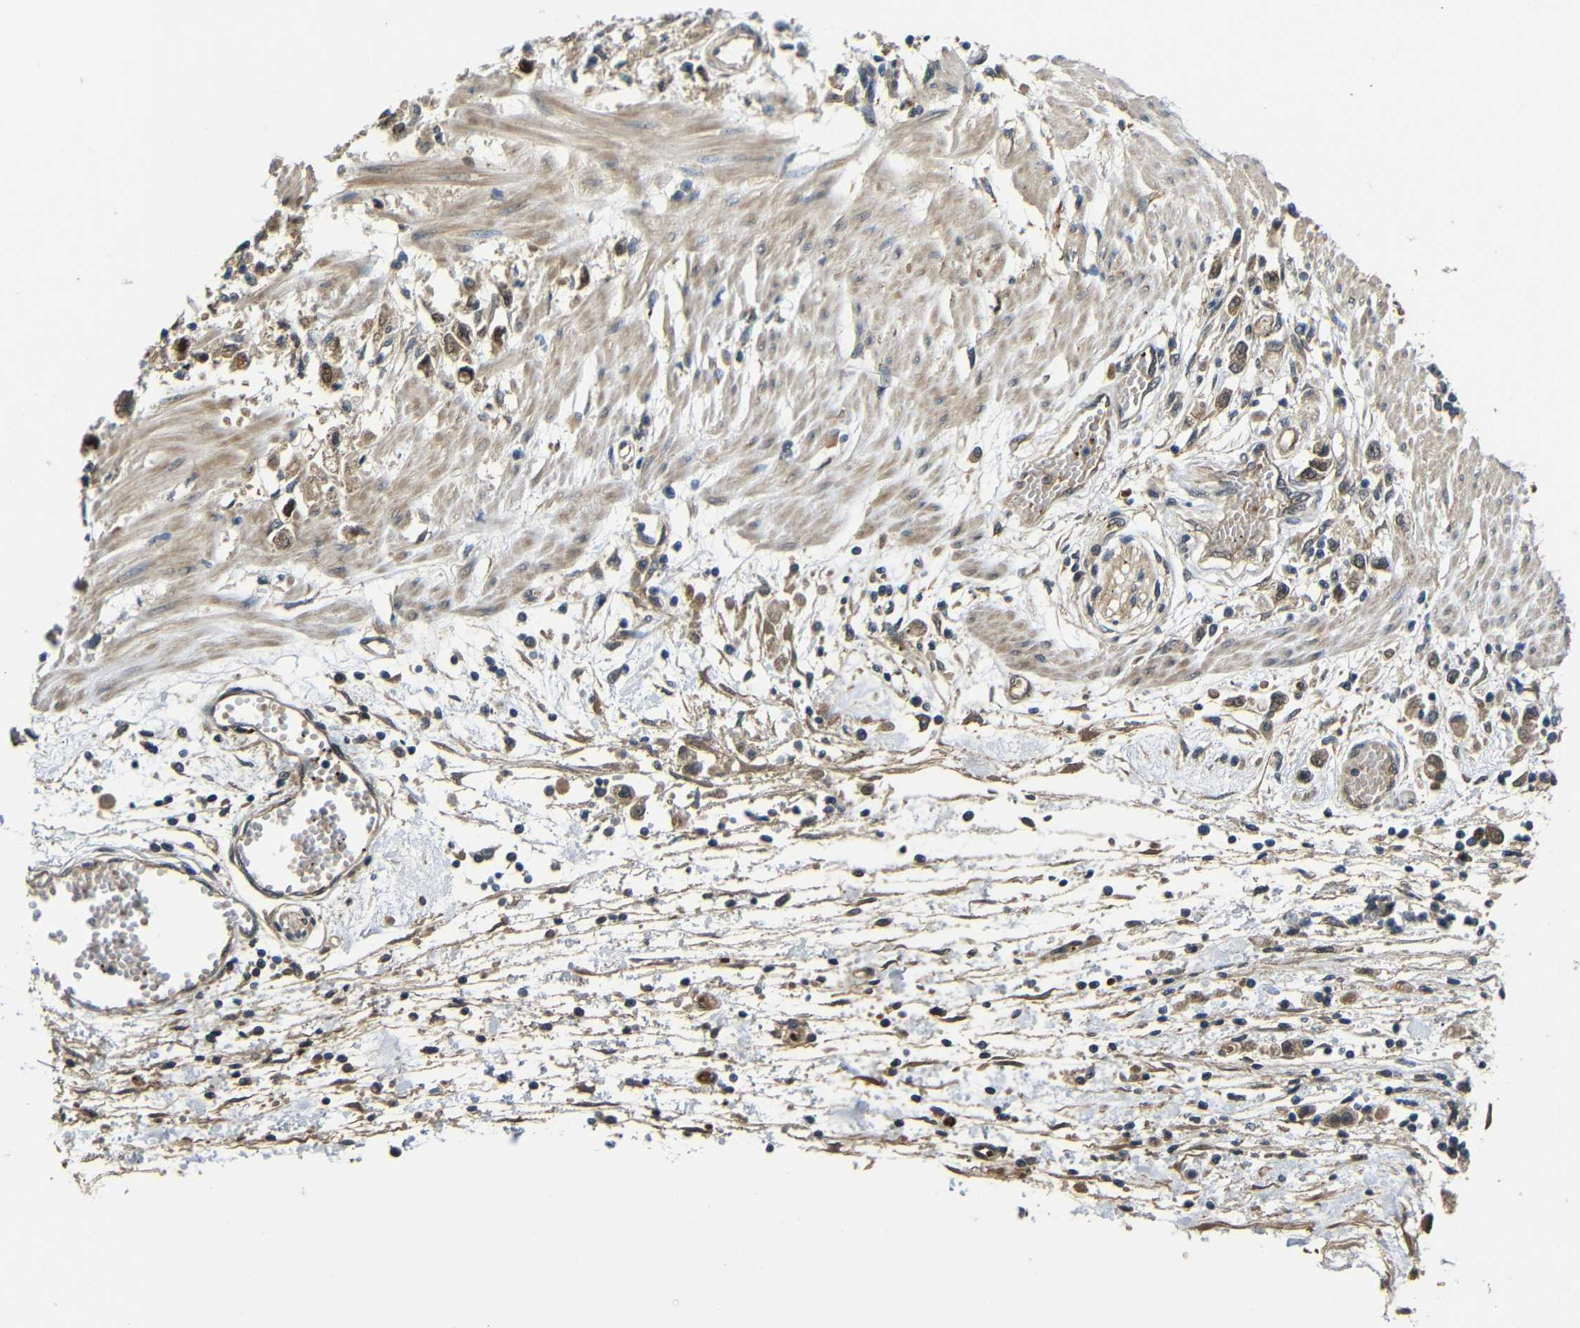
{"staining": {"intensity": "moderate", "quantity": ">75%", "location": "cytoplasmic/membranous"}, "tissue": "stomach cancer", "cell_type": "Tumor cells", "image_type": "cancer", "snomed": [{"axis": "morphology", "description": "Adenocarcinoma, NOS"}, {"axis": "topography", "description": "Stomach"}], "caption": "Moderate cytoplasmic/membranous positivity for a protein is present in approximately >75% of tumor cells of stomach cancer (adenocarcinoma) using IHC.", "gene": "EPHB2", "patient": {"sex": "female", "age": 59}}